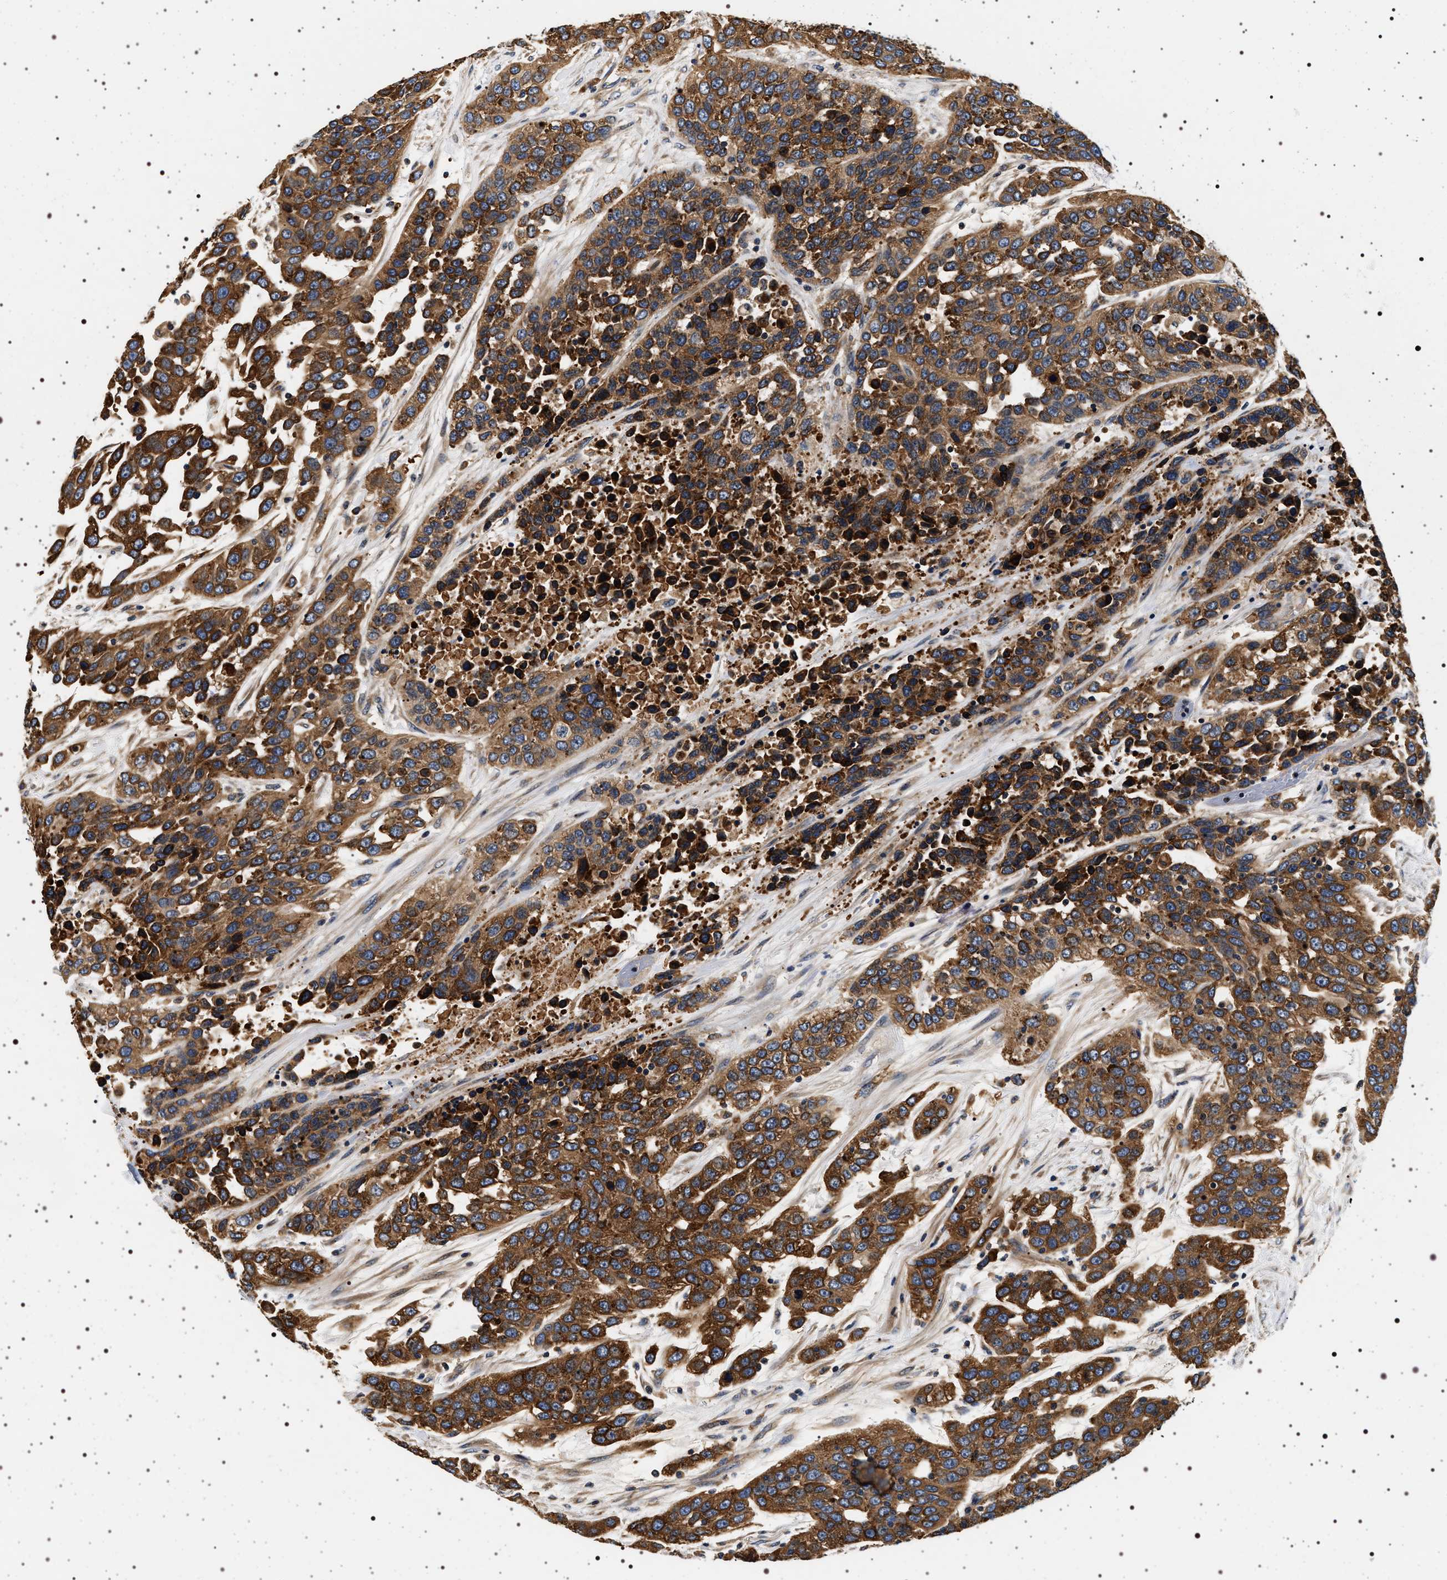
{"staining": {"intensity": "moderate", "quantity": ">75%", "location": "cytoplasmic/membranous"}, "tissue": "urothelial cancer", "cell_type": "Tumor cells", "image_type": "cancer", "snomed": [{"axis": "morphology", "description": "Urothelial carcinoma, High grade"}, {"axis": "topography", "description": "Urinary bladder"}], "caption": "This micrograph exhibits IHC staining of human high-grade urothelial carcinoma, with medium moderate cytoplasmic/membranous expression in approximately >75% of tumor cells.", "gene": "DCBLD2", "patient": {"sex": "female", "age": 80}}